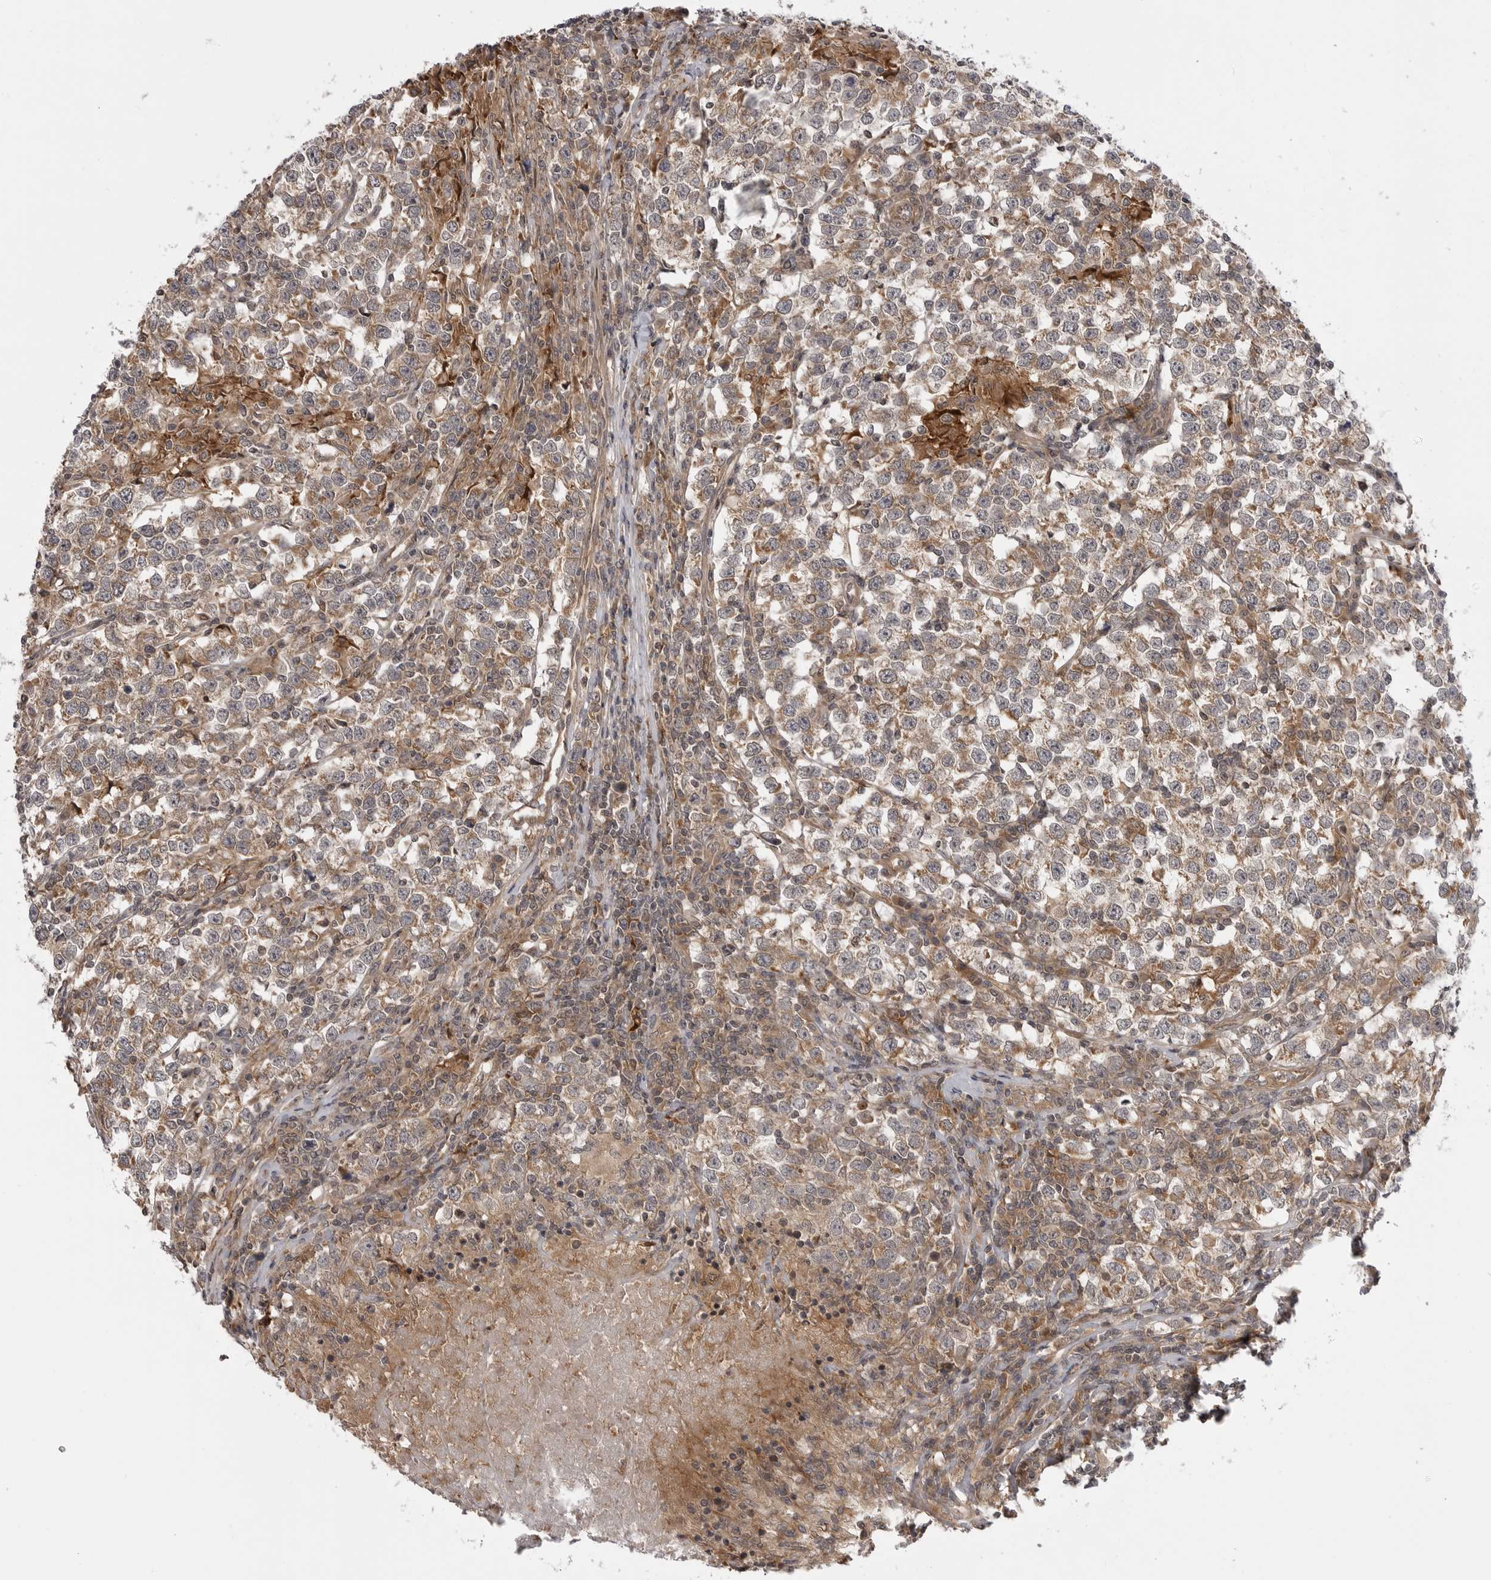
{"staining": {"intensity": "weak", "quantity": ">75%", "location": "cytoplasmic/membranous"}, "tissue": "testis cancer", "cell_type": "Tumor cells", "image_type": "cancer", "snomed": [{"axis": "morphology", "description": "Normal tissue, NOS"}, {"axis": "morphology", "description": "Seminoma, NOS"}, {"axis": "topography", "description": "Testis"}], "caption": "Testis seminoma stained with IHC reveals weak cytoplasmic/membranous staining in about >75% of tumor cells.", "gene": "LRRC45", "patient": {"sex": "male", "age": 43}}